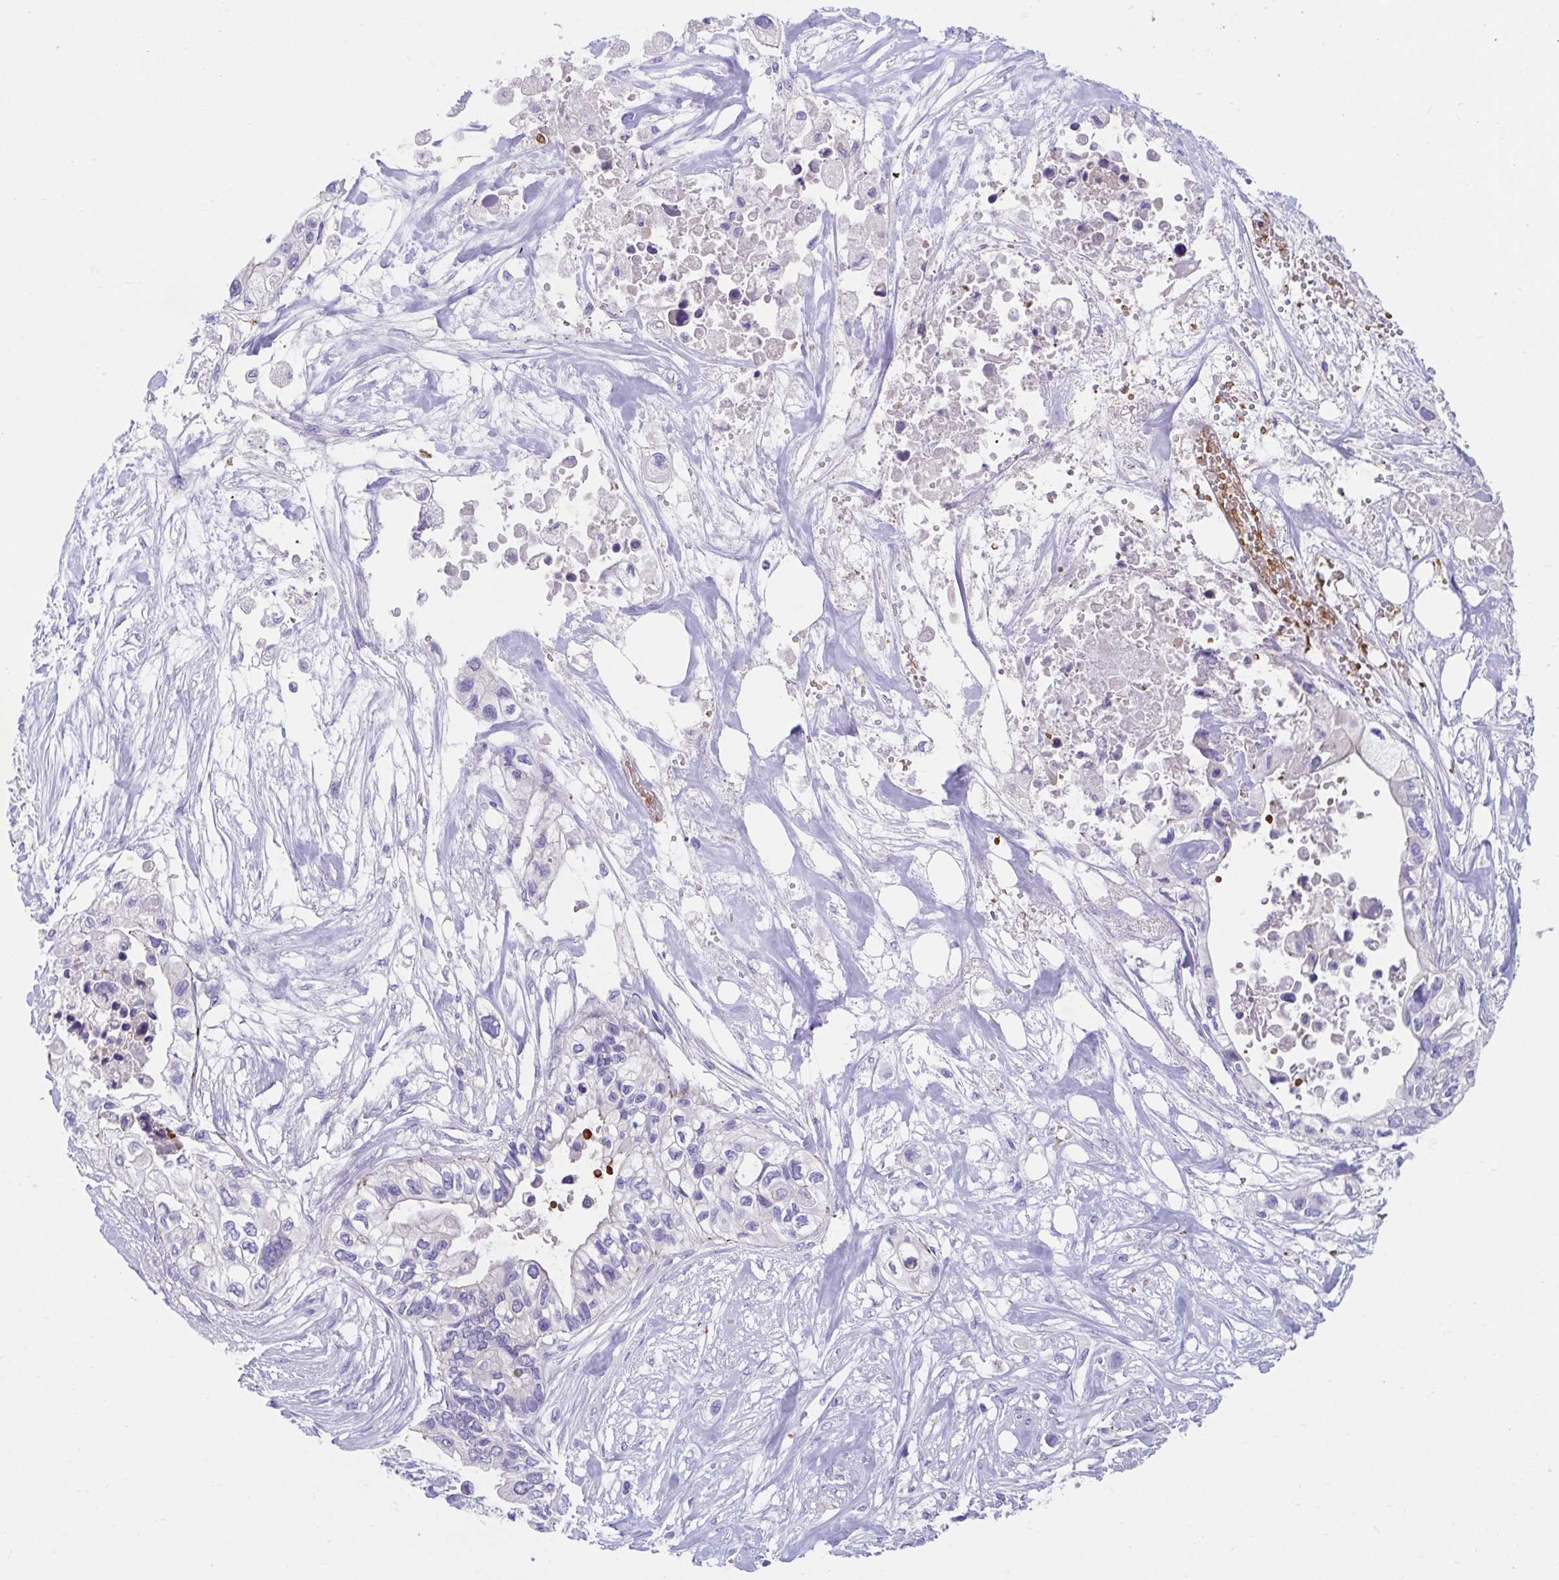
{"staining": {"intensity": "negative", "quantity": "none", "location": "none"}, "tissue": "pancreatic cancer", "cell_type": "Tumor cells", "image_type": "cancer", "snomed": [{"axis": "morphology", "description": "Adenocarcinoma, NOS"}, {"axis": "topography", "description": "Pancreas"}], "caption": "Immunohistochemical staining of human pancreatic cancer displays no significant positivity in tumor cells. (DAB (3,3'-diaminobenzidine) immunohistochemistry (IHC) visualized using brightfield microscopy, high magnification).", "gene": "TTC30B", "patient": {"sex": "female", "age": 63}}